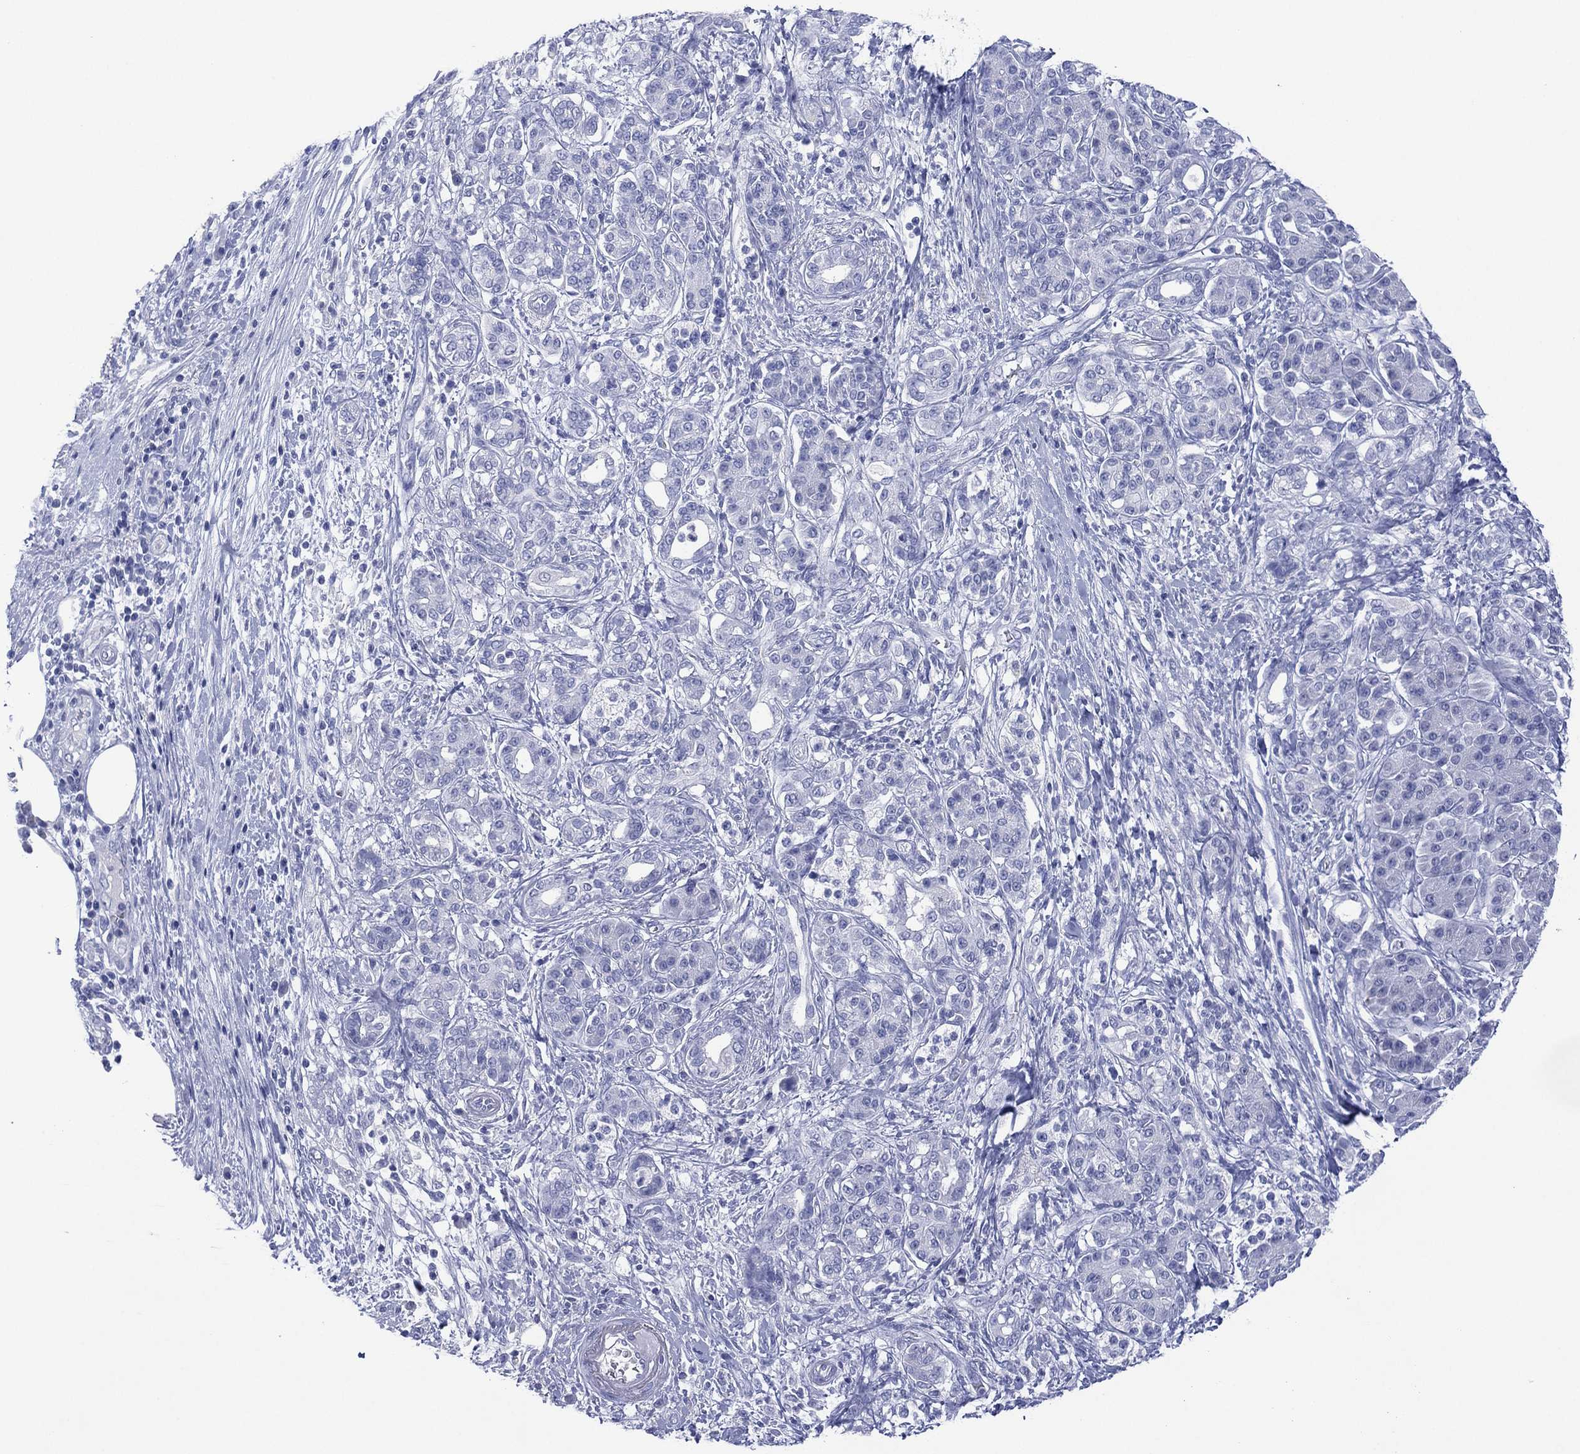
{"staining": {"intensity": "negative", "quantity": "none", "location": "none"}, "tissue": "pancreatic cancer", "cell_type": "Tumor cells", "image_type": "cancer", "snomed": [{"axis": "morphology", "description": "Adenocarcinoma, NOS"}, {"axis": "topography", "description": "Pancreas"}], "caption": "A photomicrograph of pancreatic cancer stained for a protein exhibits no brown staining in tumor cells.", "gene": "DSG1", "patient": {"sex": "female", "age": 73}}